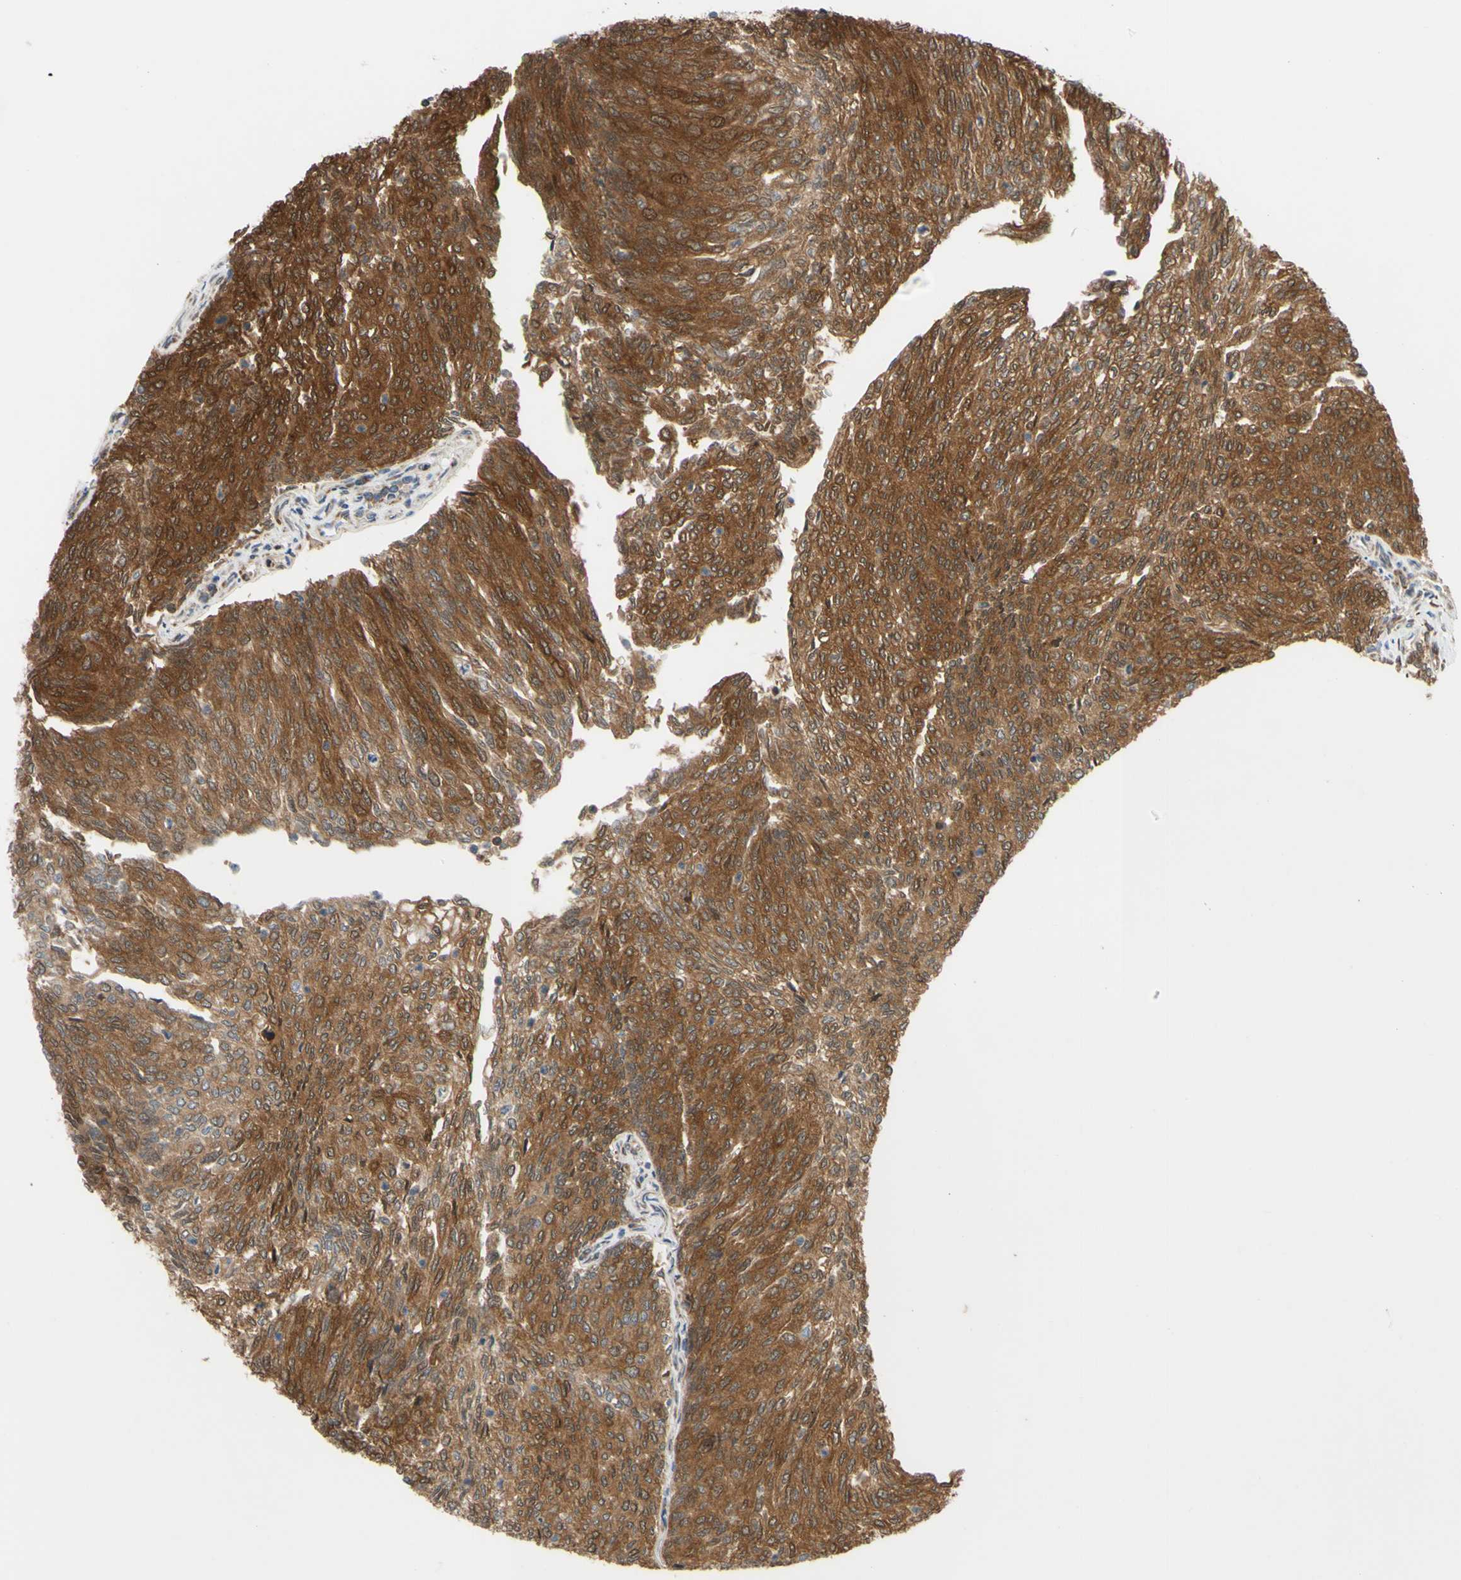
{"staining": {"intensity": "moderate", "quantity": ">75%", "location": "cytoplasmic/membranous"}, "tissue": "urothelial cancer", "cell_type": "Tumor cells", "image_type": "cancer", "snomed": [{"axis": "morphology", "description": "Urothelial carcinoma, Low grade"}, {"axis": "topography", "description": "Urinary bladder"}], "caption": "About >75% of tumor cells in human urothelial carcinoma (low-grade) exhibit moderate cytoplasmic/membranous protein staining as visualized by brown immunohistochemical staining.", "gene": "PRAF2", "patient": {"sex": "female", "age": 79}}